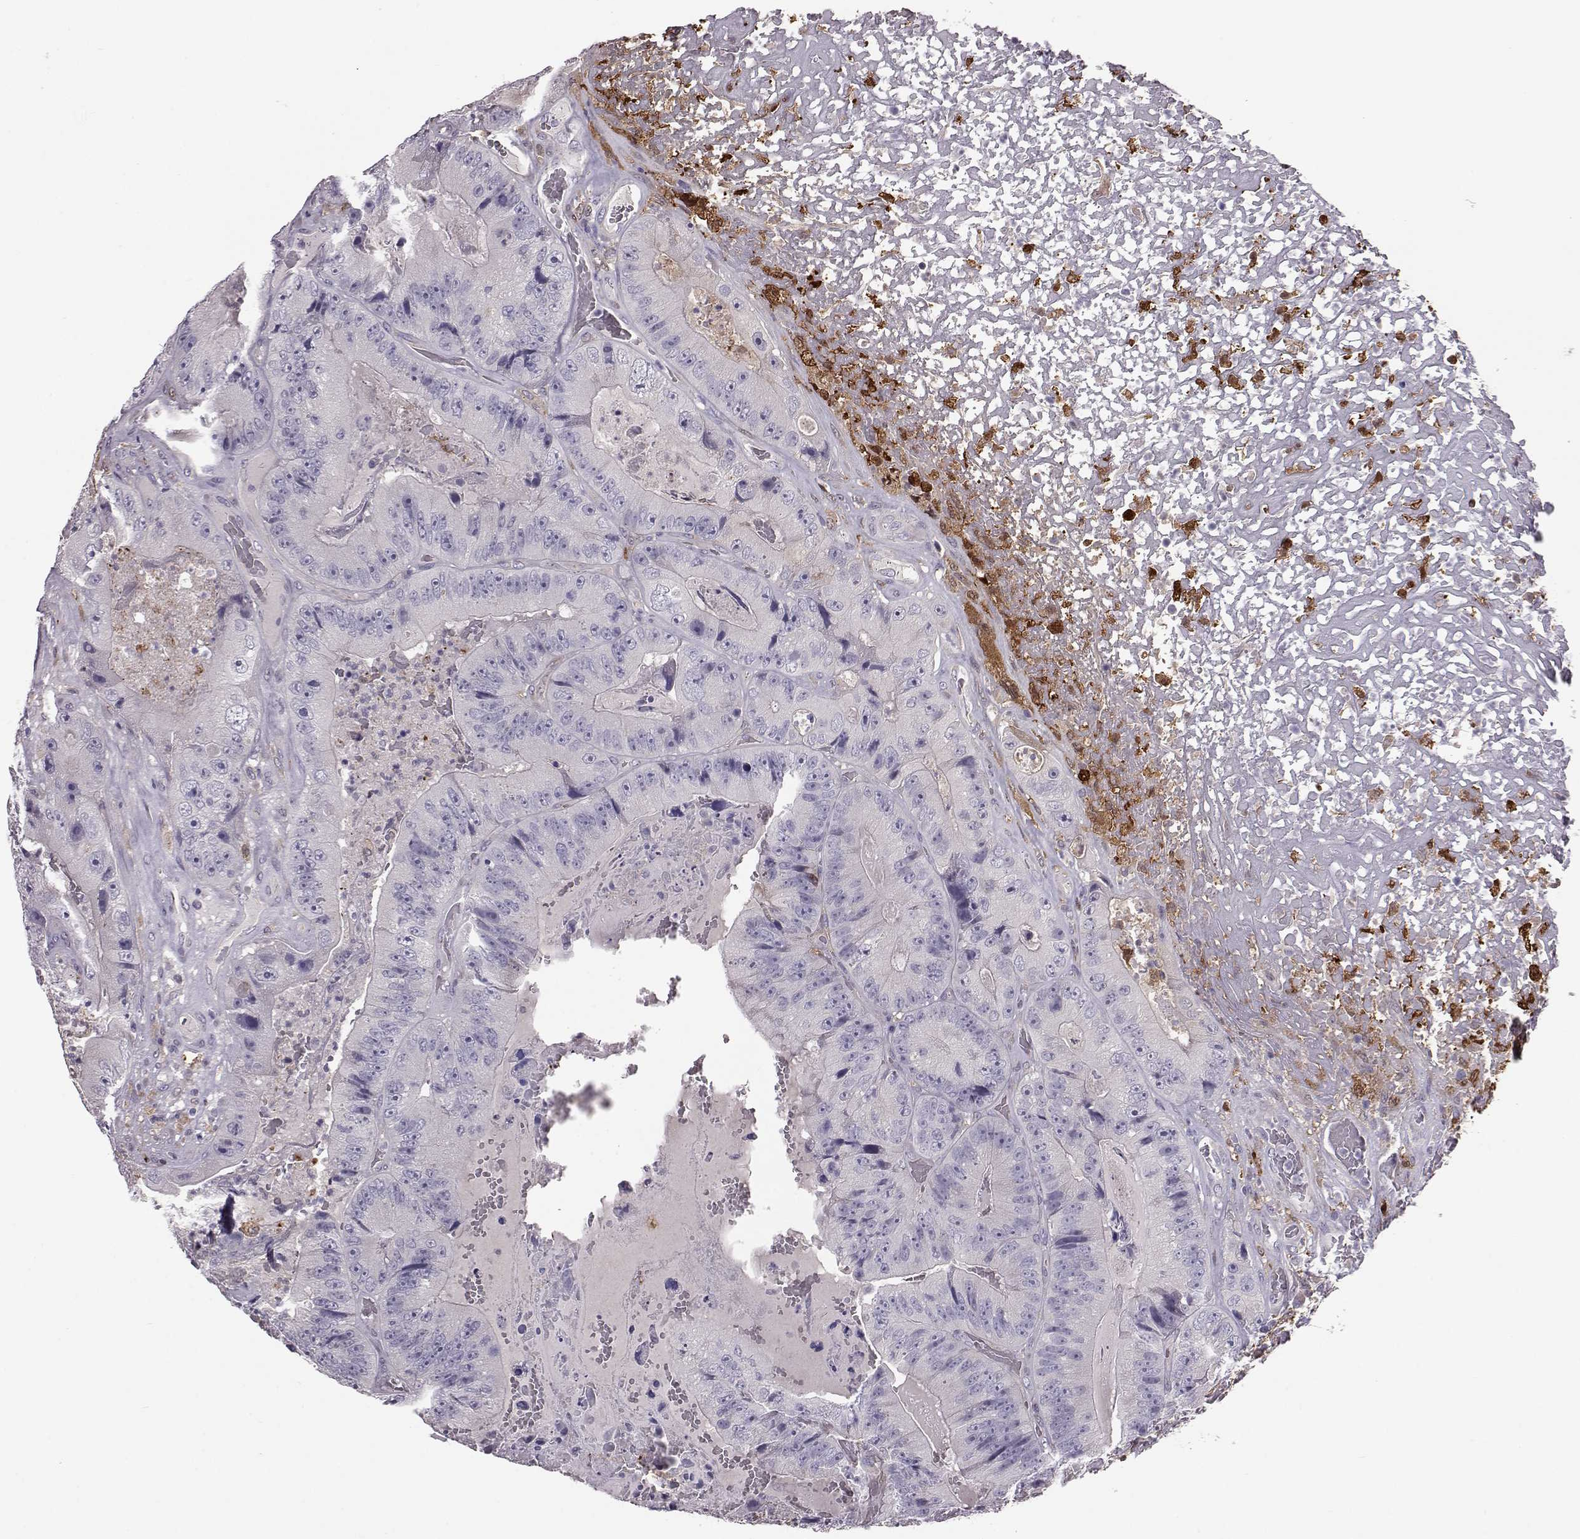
{"staining": {"intensity": "negative", "quantity": "none", "location": "none"}, "tissue": "colorectal cancer", "cell_type": "Tumor cells", "image_type": "cancer", "snomed": [{"axis": "morphology", "description": "Adenocarcinoma, NOS"}, {"axis": "topography", "description": "Colon"}], "caption": "Histopathology image shows no protein staining in tumor cells of colorectal cancer (adenocarcinoma) tissue. Nuclei are stained in blue.", "gene": "ADGRG5", "patient": {"sex": "female", "age": 86}}